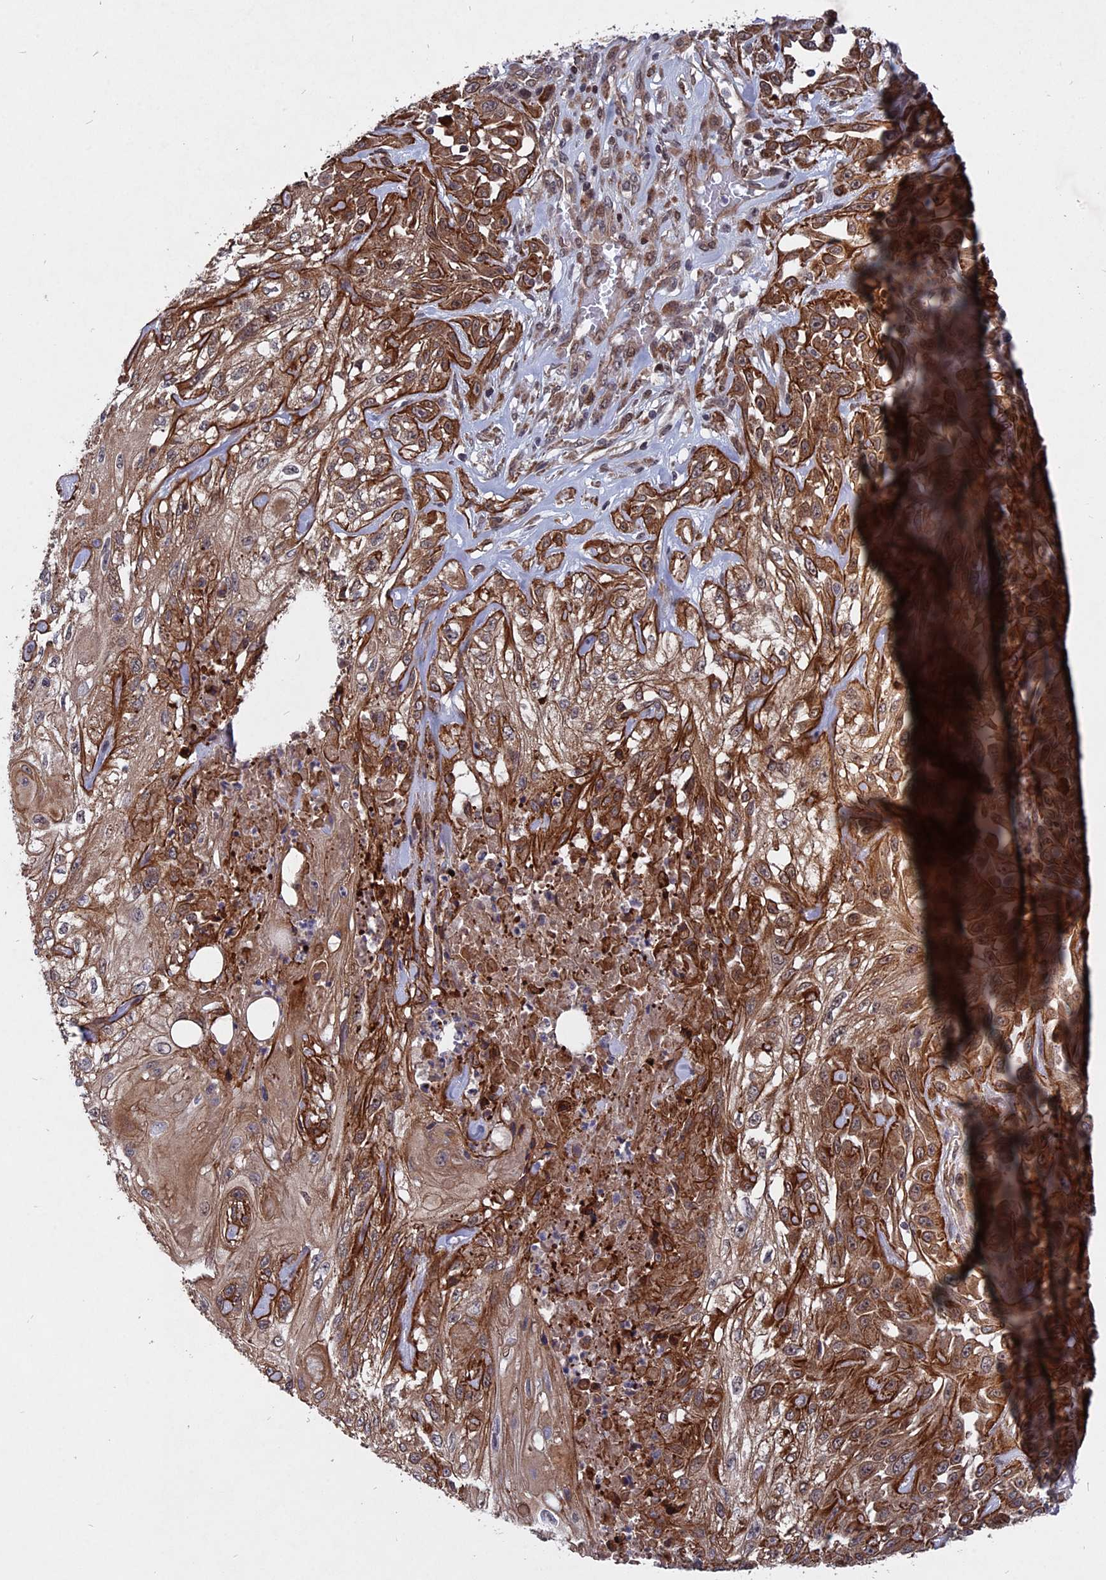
{"staining": {"intensity": "moderate", "quantity": "25%-75%", "location": "cytoplasmic/membranous"}, "tissue": "skin cancer", "cell_type": "Tumor cells", "image_type": "cancer", "snomed": [{"axis": "morphology", "description": "Squamous cell carcinoma, NOS"}, {"axis": "morphology", "description": "Squamous cell carcinoma, metastatic, NOS"}, {"axis": "topography", "description": "Skin"}, {"axis": "topography", "description": "Lymph node"}], "caption": "Brown immunohistochemical staining in skin metastatic squamous cell carcinoma shows moderate cytoplasmic/membranous staining in about 25%-75% of tumor cells.", "gene": "NOSIP", "patient": {"sex": "male", "age": 75}}